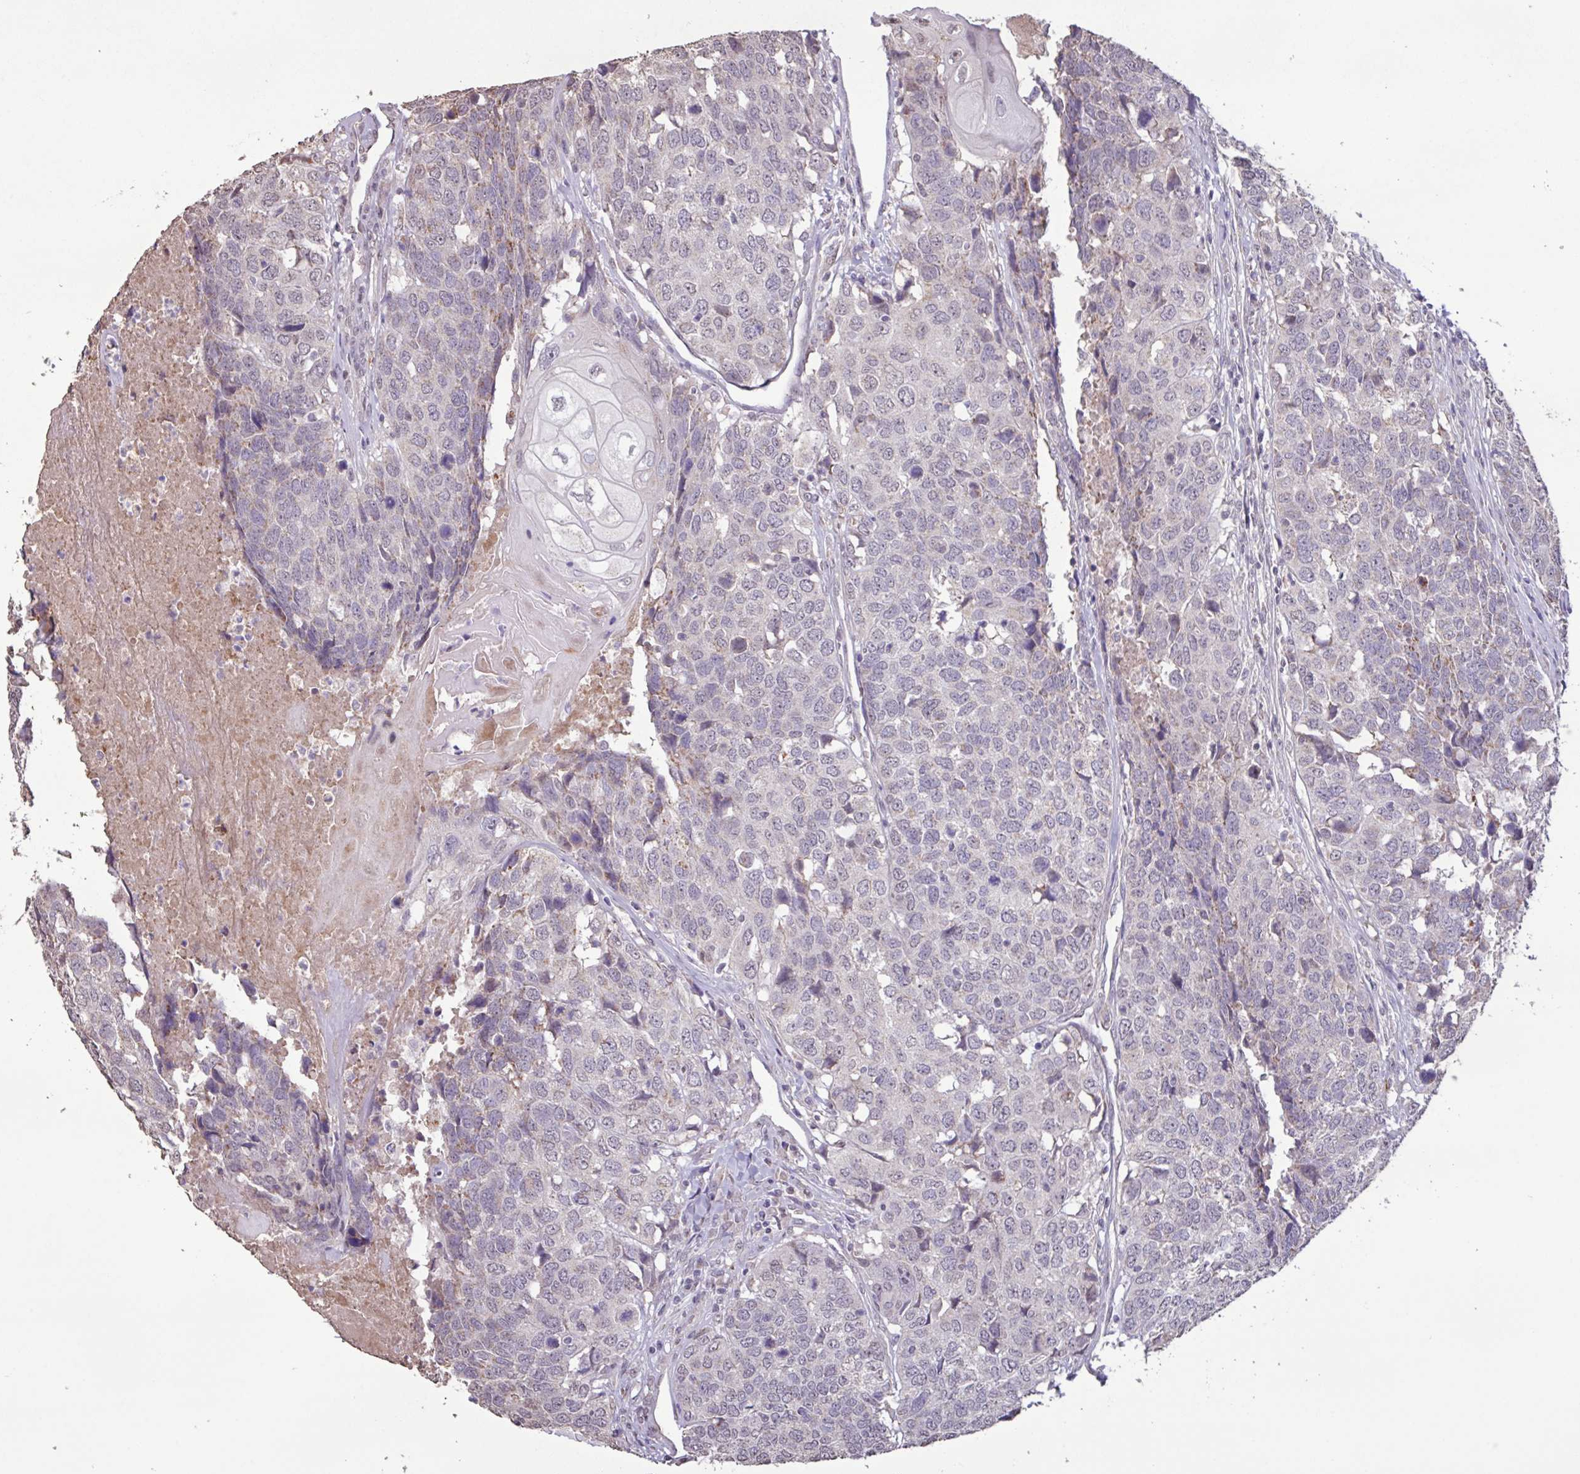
{"staining": {"intensity": "negative", "quantity": "none", "location": "none"}, "tissue": "head and neck cancer", "cell_type": "Tumor cells", "image_type": "cancer", "snomed": [{"axis": "morphology", "description": "Squamous cell carcinoma, NOS"}, {"axis": "topography", "description": "Head-Neck"}], "caption": "IHC micrograph of neoplastic tissue: human head and neck squamous cell carcinoma stained with DAB (3,3'-diaminobenzidine) displays no significant protein expression in tumor cells. (DAB IHC, high magnification).", "gene": "L3MBTL3", "patient": {"sex": "male", "age": 66}}